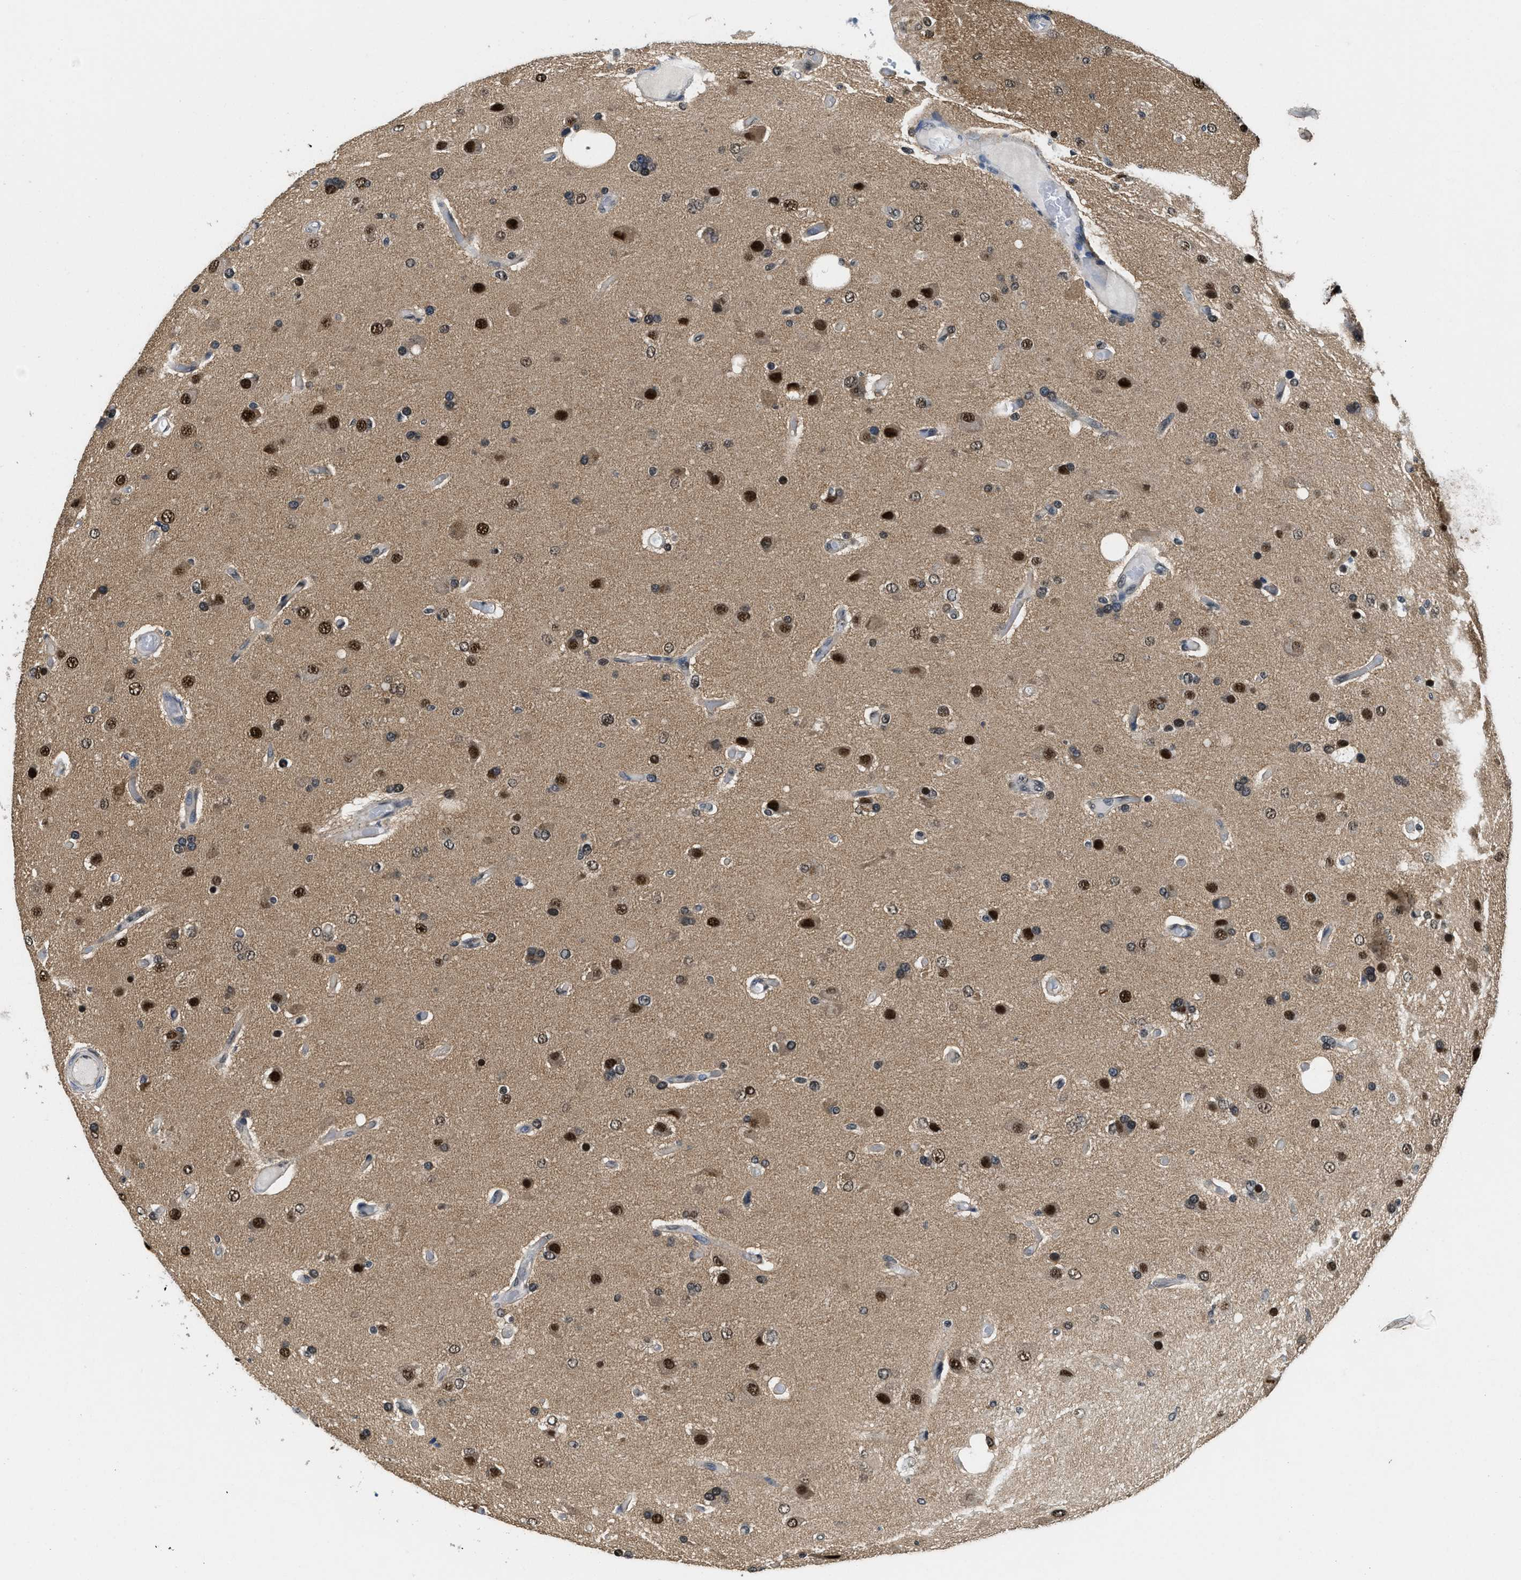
{"staining": {"intensity": "strong", "quantity": ">75%", "location": "nuclear"}, "tissue": "glioma", "cell_type": "Tumor cells", "image_type": "cancer", "snomed": [{"axis": "morphology", "description": "Normal tissue, NOS"}, {"axis": "morphology", "description": "Glioma, malignant, High grade"}, {"axis": "topography", "description": "Cerebral cortex"}], "caption": "IHC (DAB (3,3'-diaminobenzidine)) staining of malignant glioma (high-grade) reveals strong nuclear protein expression in approximately >75% of tumor cells. (IHC, brightfield microscopy, high magnification).", "gene": "SAFB", "patient": {"sex": "male", "age": 77}}